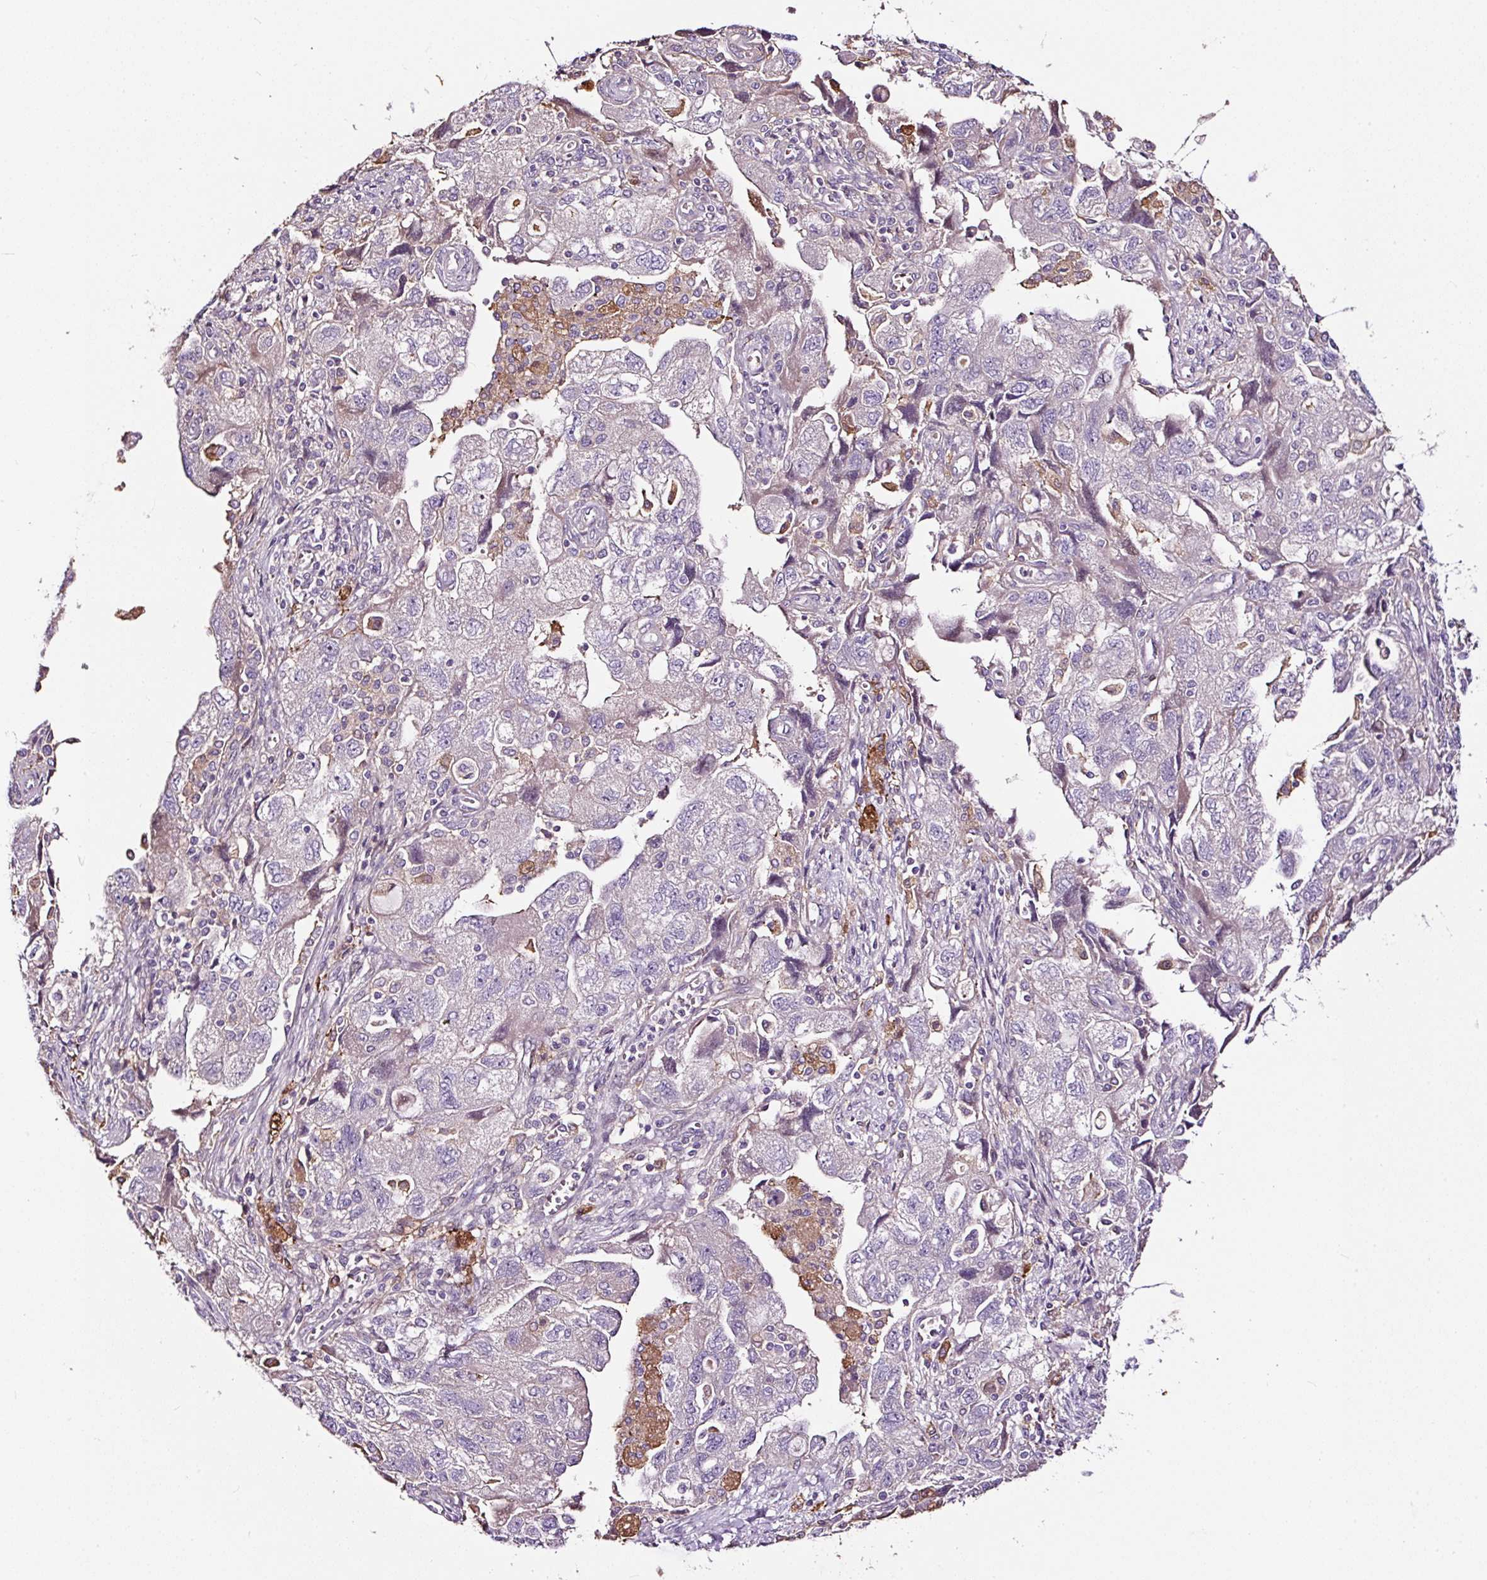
{"staining": {"intensity": "negative", "quantity": "none", "location": "none"}, "tissue": "ovarian cancer", "cell_type": "Tumor cells", "image_type": "cancer", "snomed": [{"axis": "morphology", "description": "Carcinoma, NOS"}, {"axis": "morphology", "description": "Cystadenocarcinoma, serous, NOS"}, {"axis": "topography", "description": "Ovary"}], "caption": "Protein analysis of carcinoma (ovarian) displays no significant staining in tumor cells.", "gene": "LRRC24", "patient": {"sex": "female", "age": 69}}